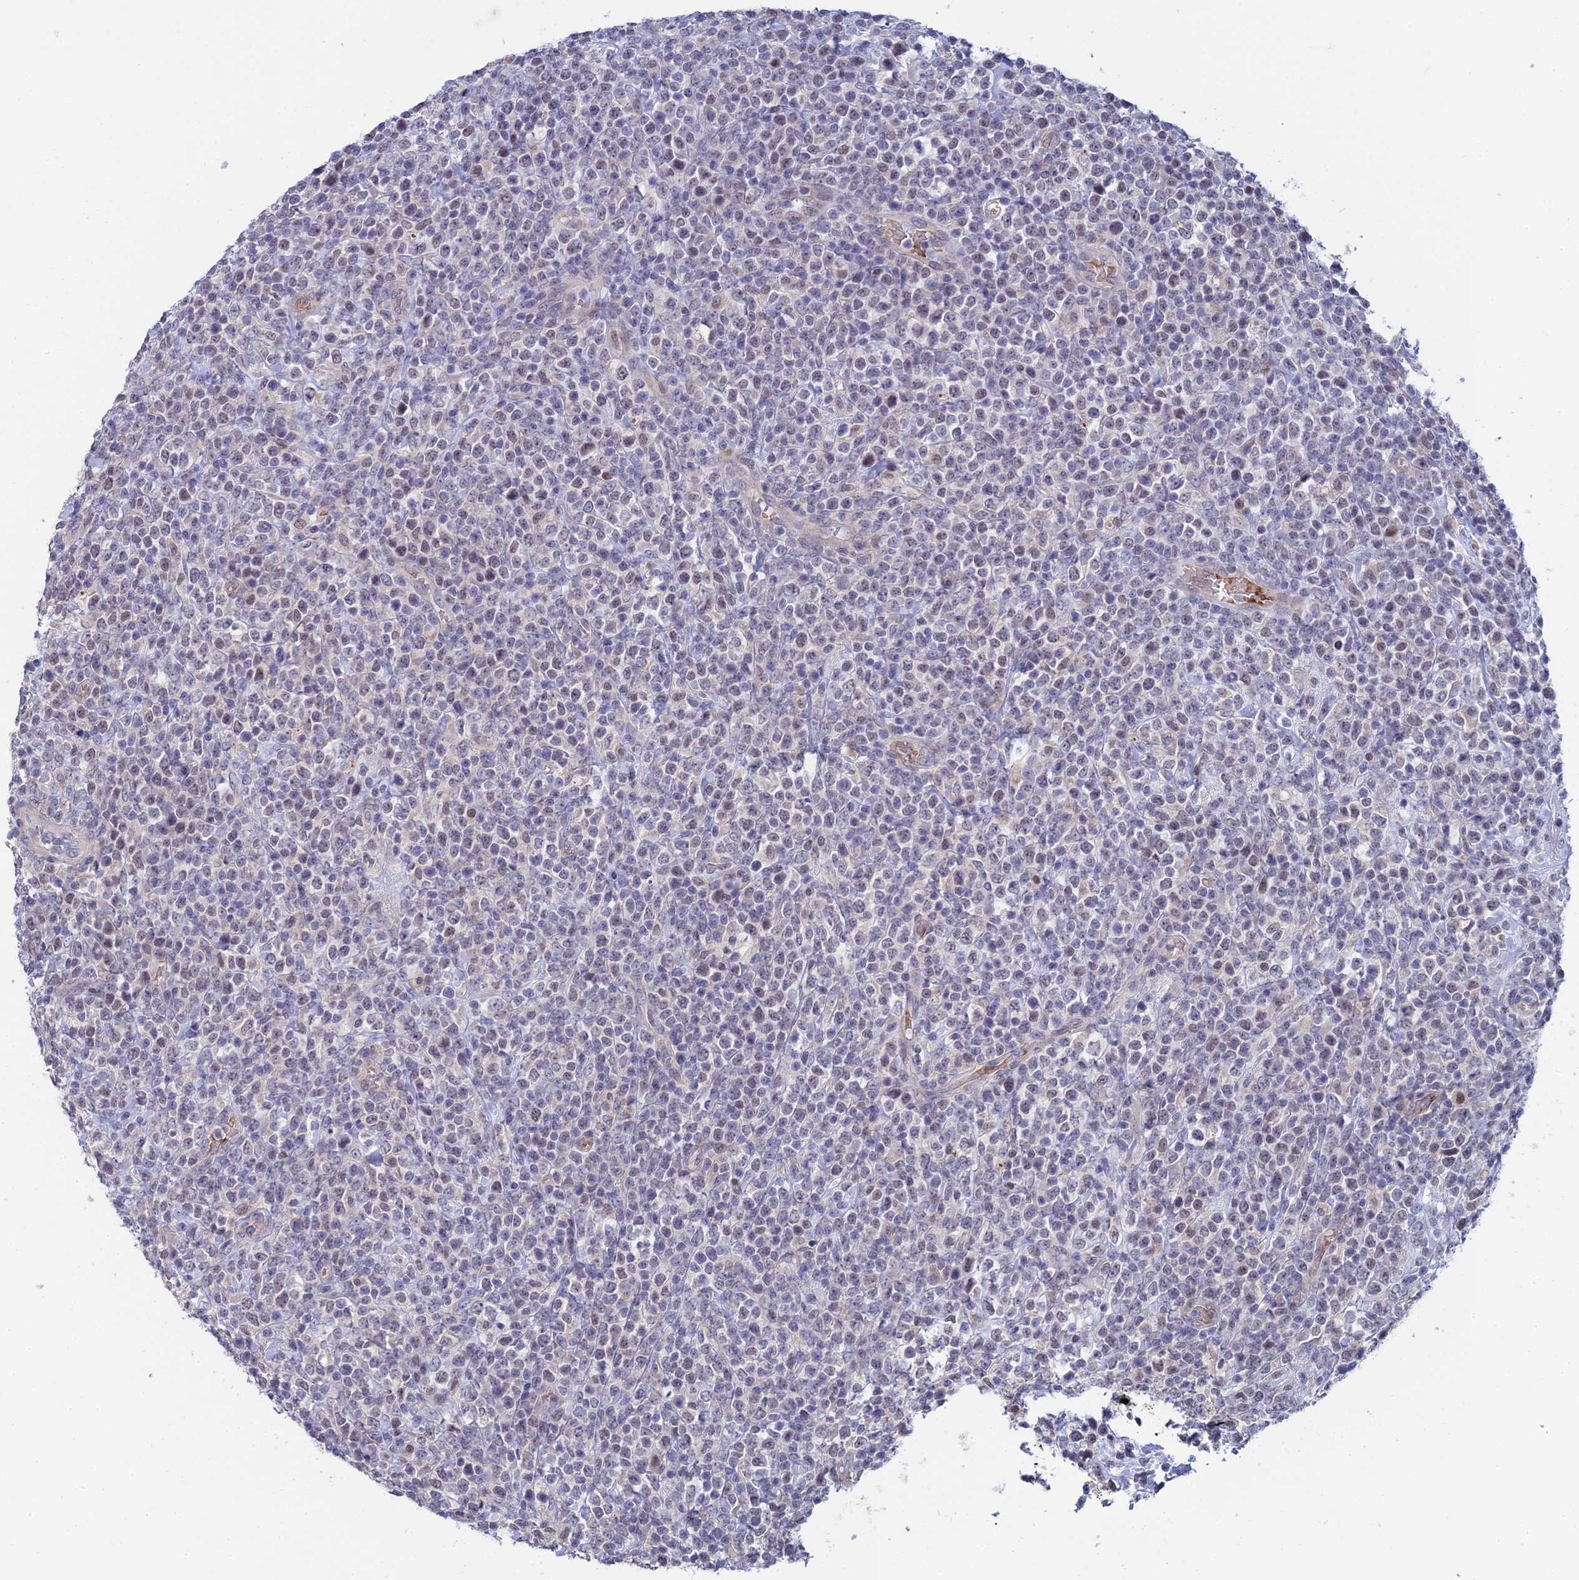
{"staining": {"intensity": "negative", "quantity": "none", "location": "none"}, "tissue": "lymphoma", "cell_type": "Tumor cells", "image_type": "cancer", "snomed": [{"axis": "morphology", "description": "Malignant lymphoma, non-Hodgkin's type, High grade"}, {"axis": "topography", "description": "Colon"}], "caption": "Photomicrograph shows no protein positivity in tumor cells of malignant lymphoma, non-Hodgkin's type (high-grade) tissue.", "gene": "GIPC1", "patient": {"sex": "female", "age": 53}}